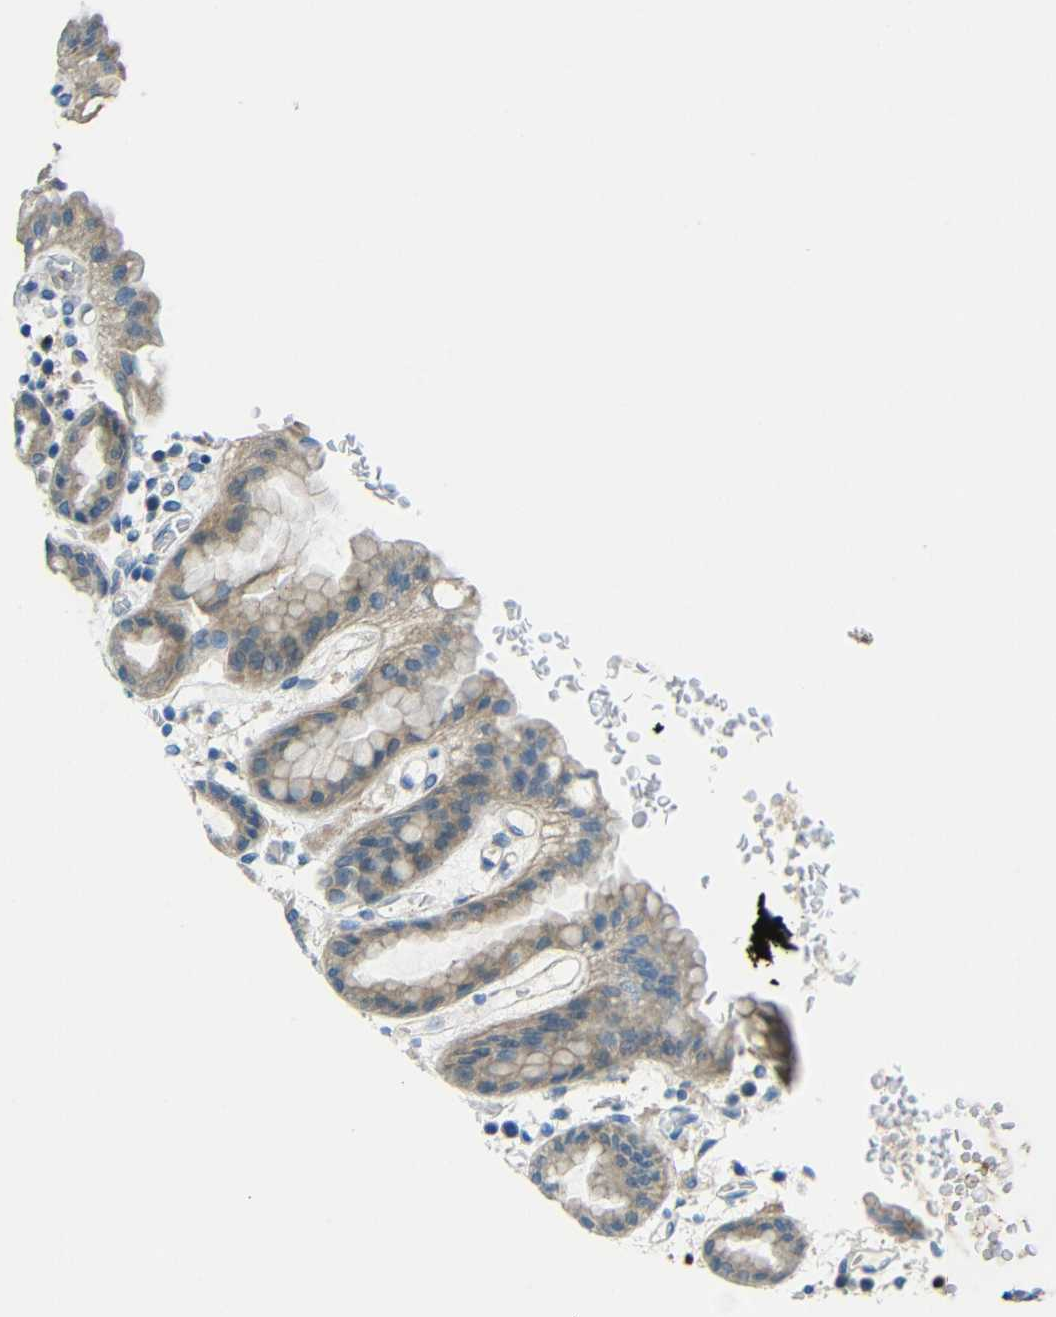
{"staining": {"intensity": "moderate", "quantity": "25%-75%", "location": "cytoplasmic/membranous"}, "tissue": "stomach", "cell_type": "Glandular cells", "image_type": "normal", "snomed": [{"axis": "morphology", "description": "Normal tissue, NOS"}, {"axis": "topography", "description": "Stomach, upper"}], "caption": "IHC of benign human stomach shows medium levels of moderate cytoplasmic/membranous positivity in approximately 25%-75% of glandular cells.", "gene": "CYP26B1", "patient": {"sex": "male", "age": 68}}